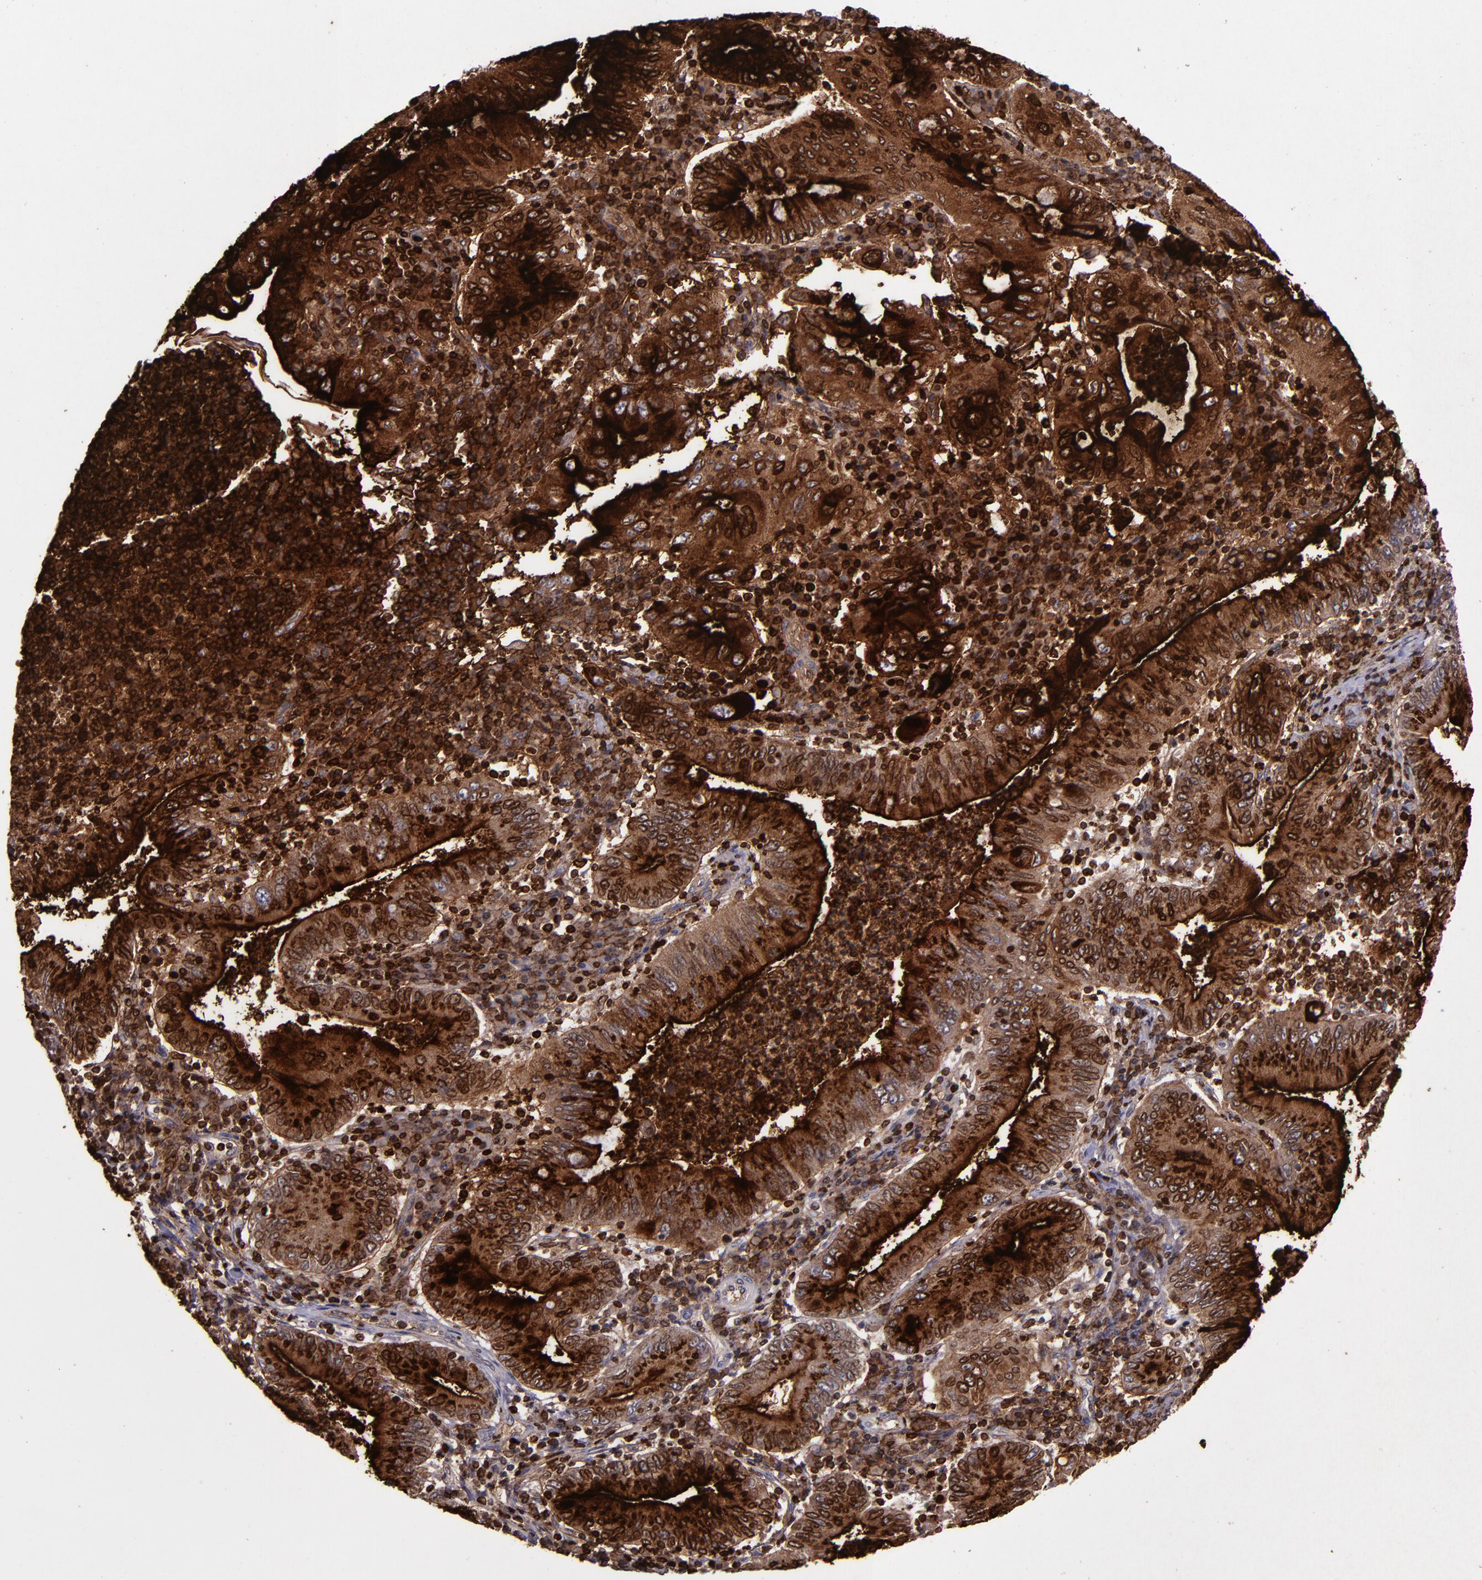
{"staining": {"intensity": "strong", "quantity": ">75%", "location": "cytoplasmic/membranous,nuclear"}, "tissue": "stomach cancer", "cell_type": "Tumor cells", "image_type": "cancer", "snomed": [{"axis": "morphology", "description": "Normal tissue, NOS"}, {"axis": "morphology", "description": "Adenocarcinoma, NOS"}, {"axis": "topography", "description": "Esophagus"}, {"axis": "topography", "description": "Stomach, upper"}, {"axis": "topography", "description": "Peripheral nerve tissue"}], "caption": "Immunohistochemical staining of stomach cancer demonstrates high levels of strong cytoplasmic/membranous and nuclear protein staining in approximately >75% of tumor cells.", "gene": "MFGE8", "patient": {"sex": "male", "age": 62}}